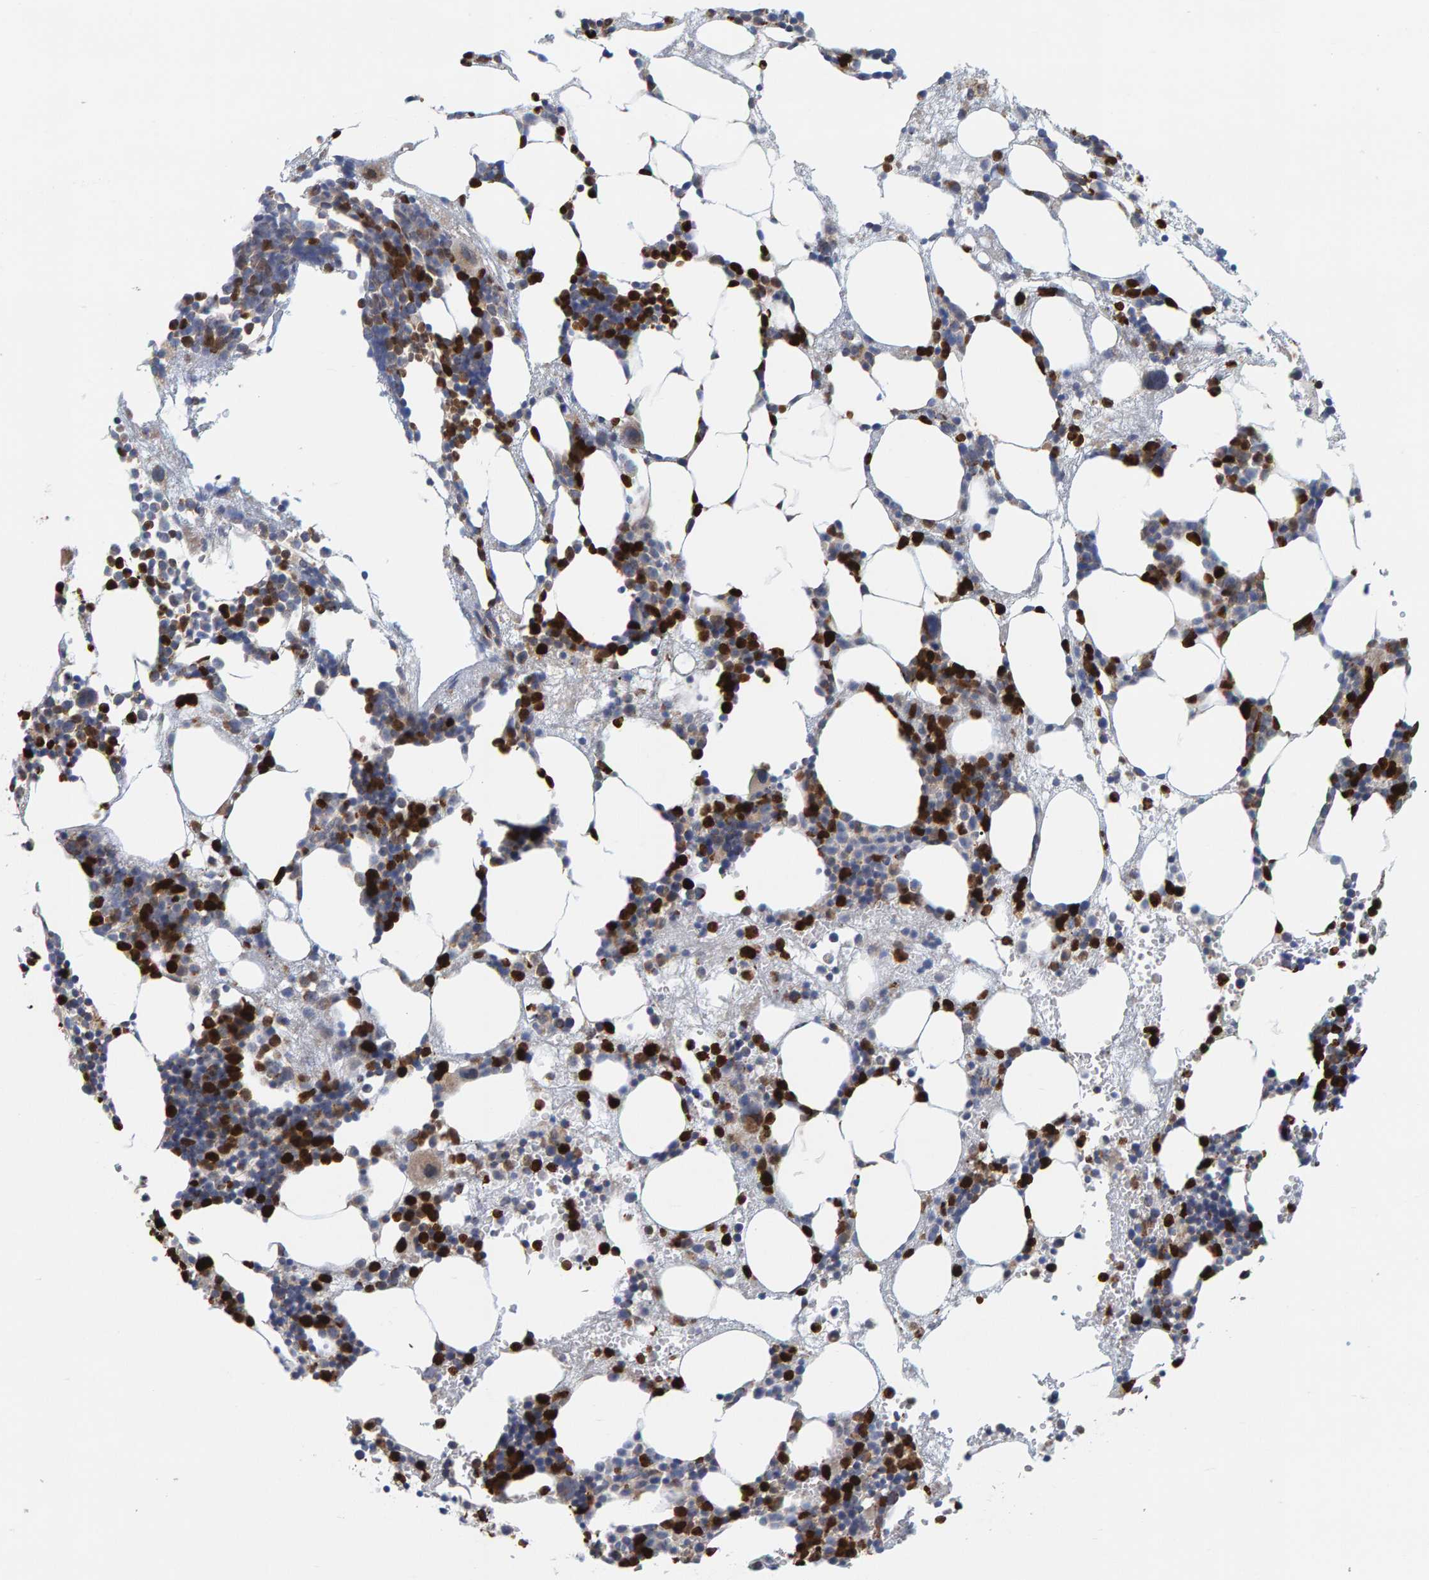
{"staining": {"intensity": "strong", "quantity": "25%-75%", "location": "cytoplasmic/membranous,nuclear"}, "tissue": "bone marrow", "cell_type": "Hematopoietic cells", "image_type": "normal", "snomed": [{"axis": "morphology", "description": "Normal tissue, NOS"}, {"axis": "morphology", "description": "Inflammation, NOS"}, {"axis": "topography", "description": "Bone marrow"}], "caption": "The micrograph displays a brown stain indicating the presence of a protein in the cytoplasmic/membranous,nuclear of hematopoietic cells in bone marrow. The protein of interest is shown in brown color, while the nuclei are stained blue.", "gene": "B9D1", "patient": {"sex": "female", "age": 67}}